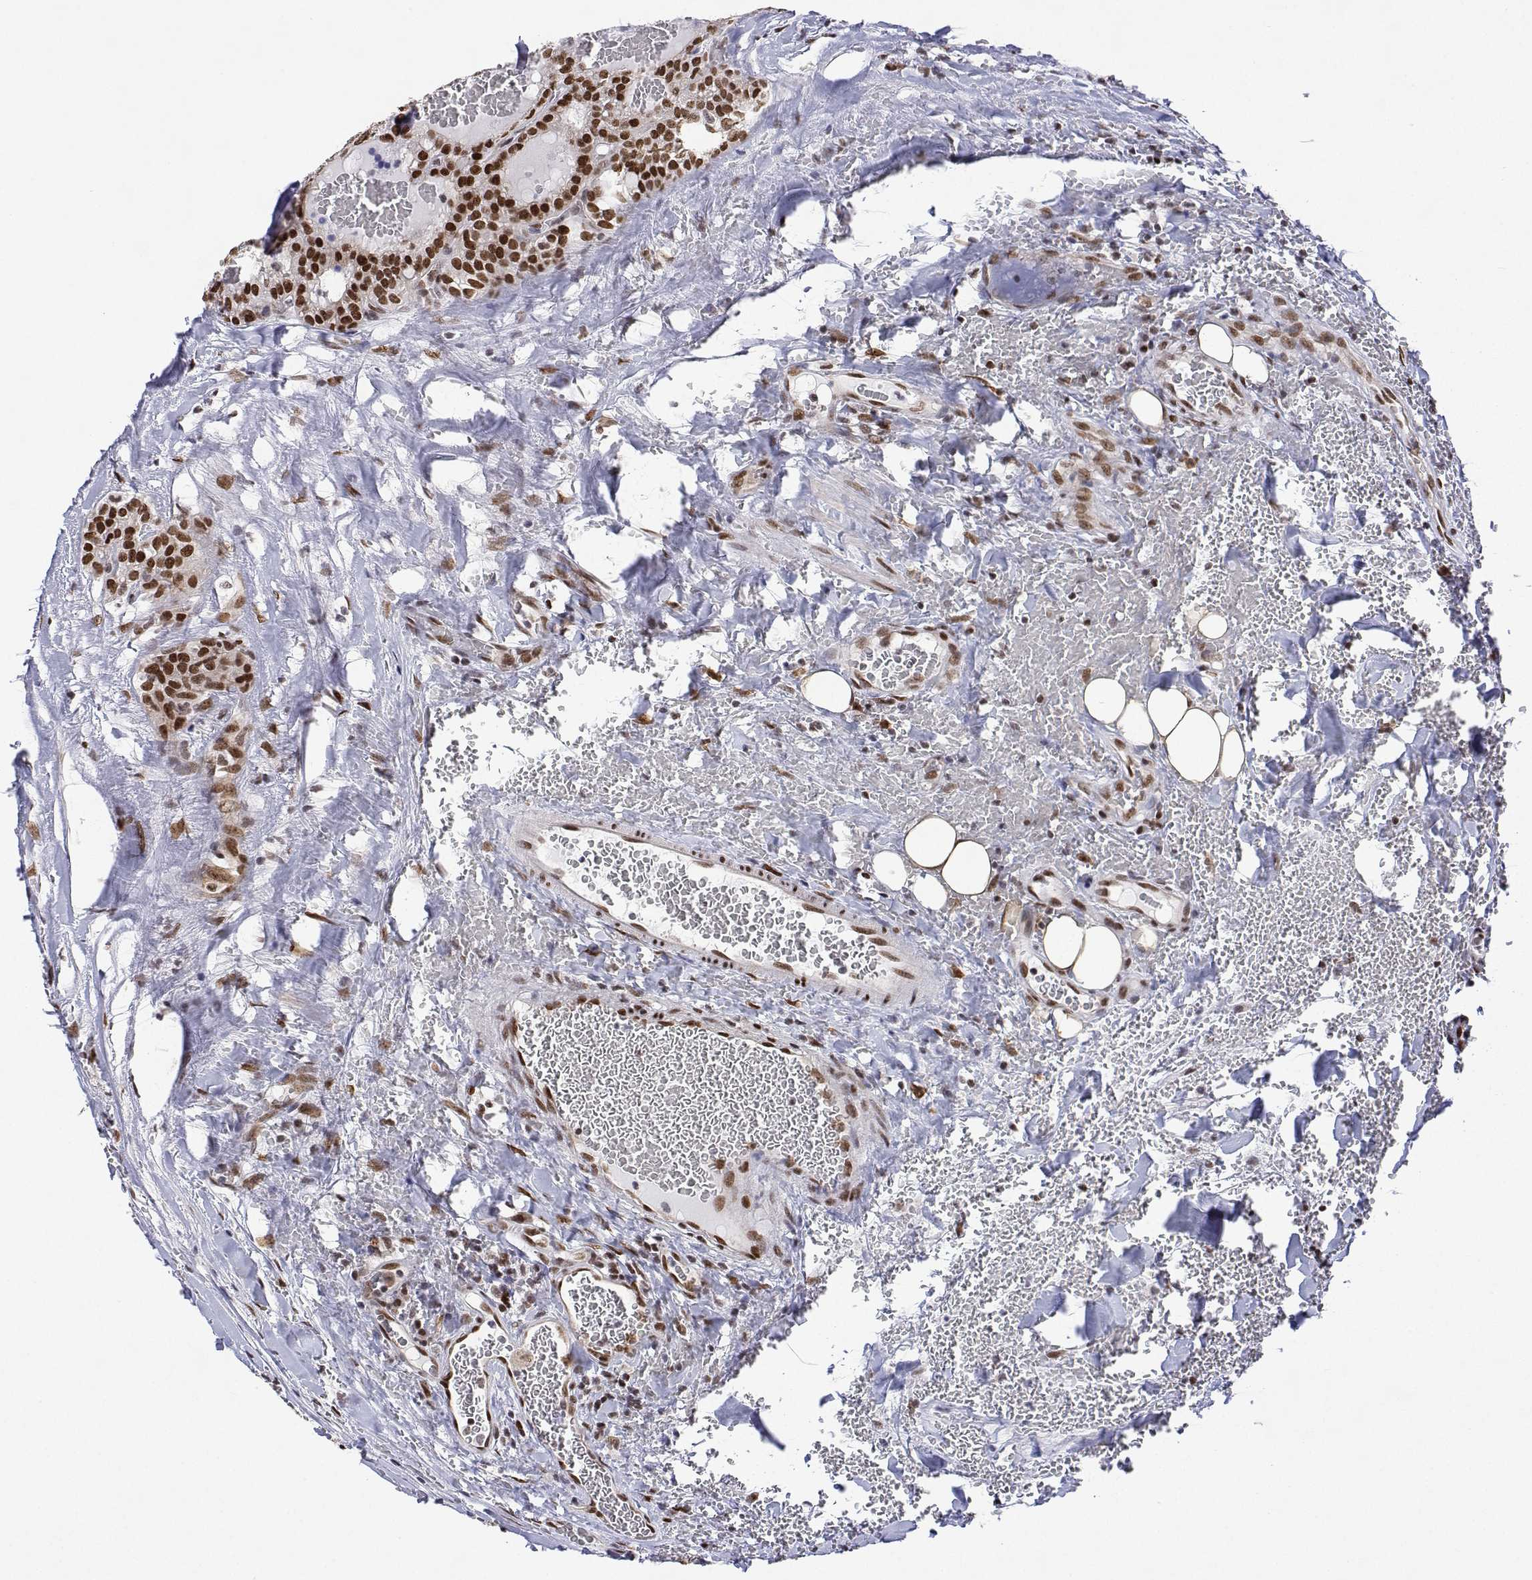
{"staining": {"intensity": "strong", "quantity": ">75%", "location": "nuclear"}, "tissue": "thyroid cancer", "cell_type": "Tumor cells", "image_type": "cancer", "snomed": [{"axis": "morphology", "description": "Papillary adenocarcinoma, NOS"}, {"axis": "topography", "description": "Thyroid gland"}], "caption": "Papillary adenocarcinoma (thyroid) stained with a protein marker reveals strong staining in tumor cells.", "gene": "XPC", "patient": {"sex": "male", "age": 20}}